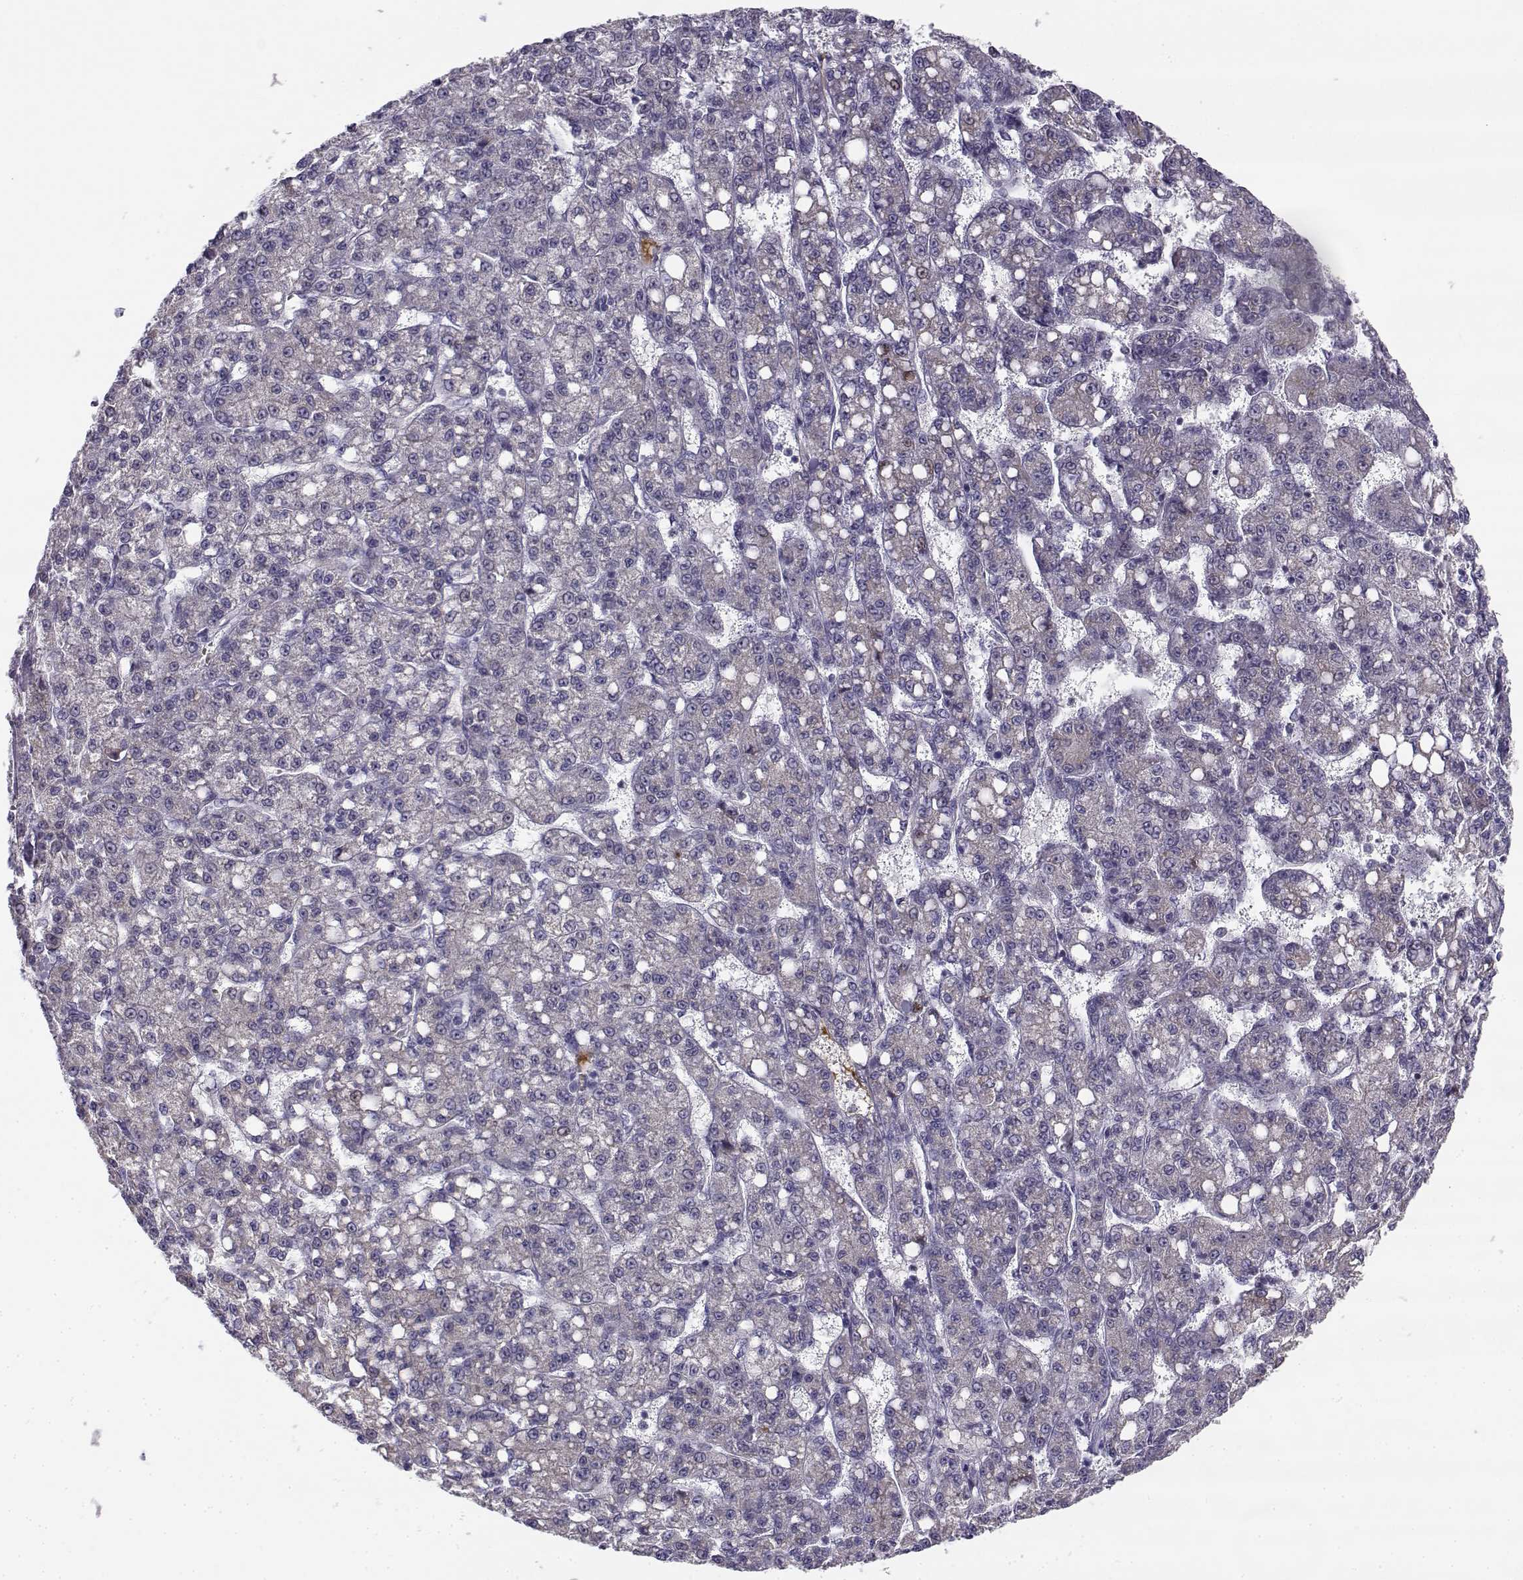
{"staining": {"intensity": "negative", "quantity": "none", "location": "none"}, "tissue": "liver cancer", "cell_type": "Tumor cells", "image_type": "cancer", "snomed": [{"axis": "morphology", "description": "Carcinoma, Hepatocellular, NOS"}, {"axis": "topography", "description": "Liver"}], "caption": "This is an immunohistochemistry (IHC) micrograph of human hepatocellular carcinoma (liver). There is no expression in tumor cells.", "gene": "DDX25", "patient": {"sex": "female", "age": 65}}